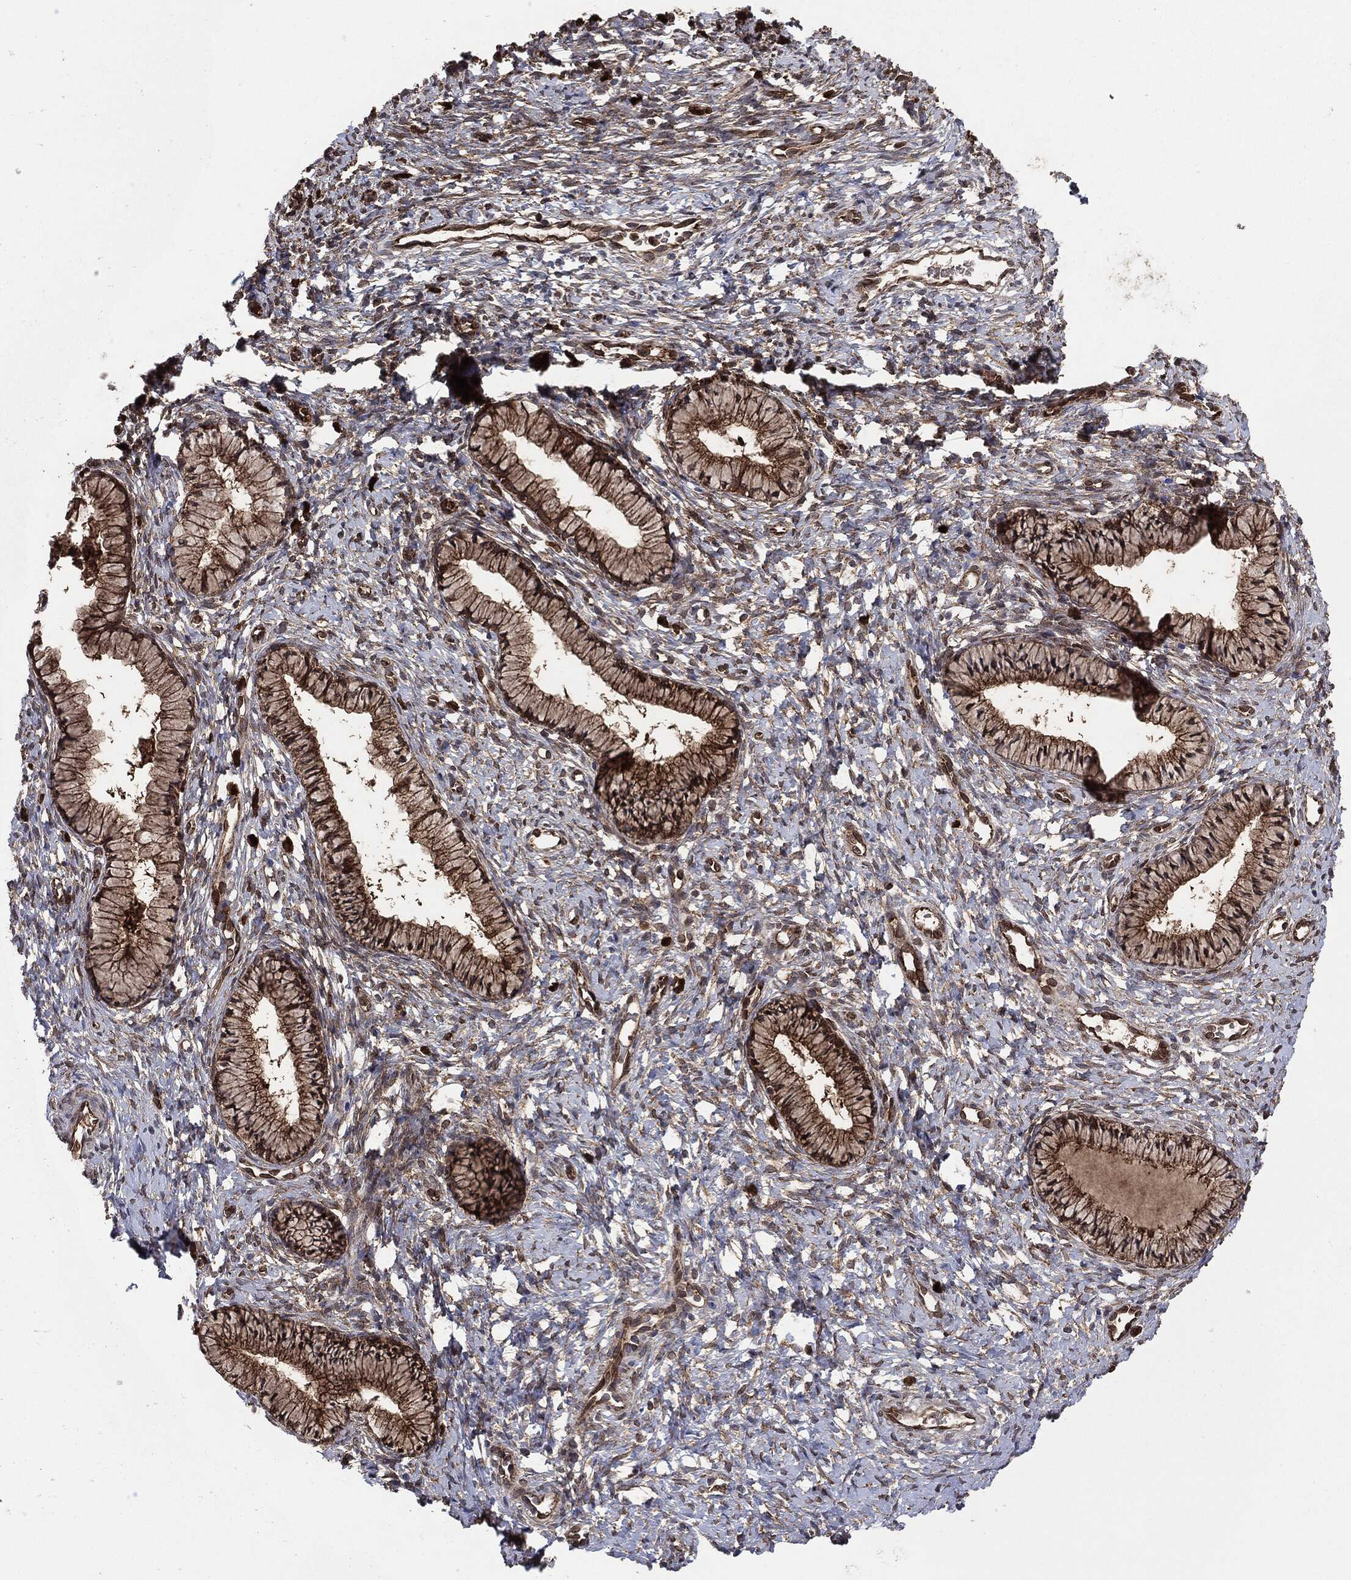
{"staining": {"intensity": "moderate", "quantity": ">75%", "location": "cytoplasmic/membranous"}, "tissue": "cervix", "cell_type": "Glandular cells", "image_type": "normal", "snomed": [{"axis": "morphology", "description": "Normal tissue, NOS"}, {"axis": "topography", "description": "Cervix"}], "caption": "An immunohistochemistry (IHC) photomicrograph of normal tissue is shown. Protein staining in brown labels moderate cytoplasmic/membranous positivity in cervix within glandular cells. Using DAB (brown) and hematoxylin (blue) stains, captured at high magnification using brightfield microscopy.", "gene": "NME1", "patient": {"sex": "female", "age": 39}}